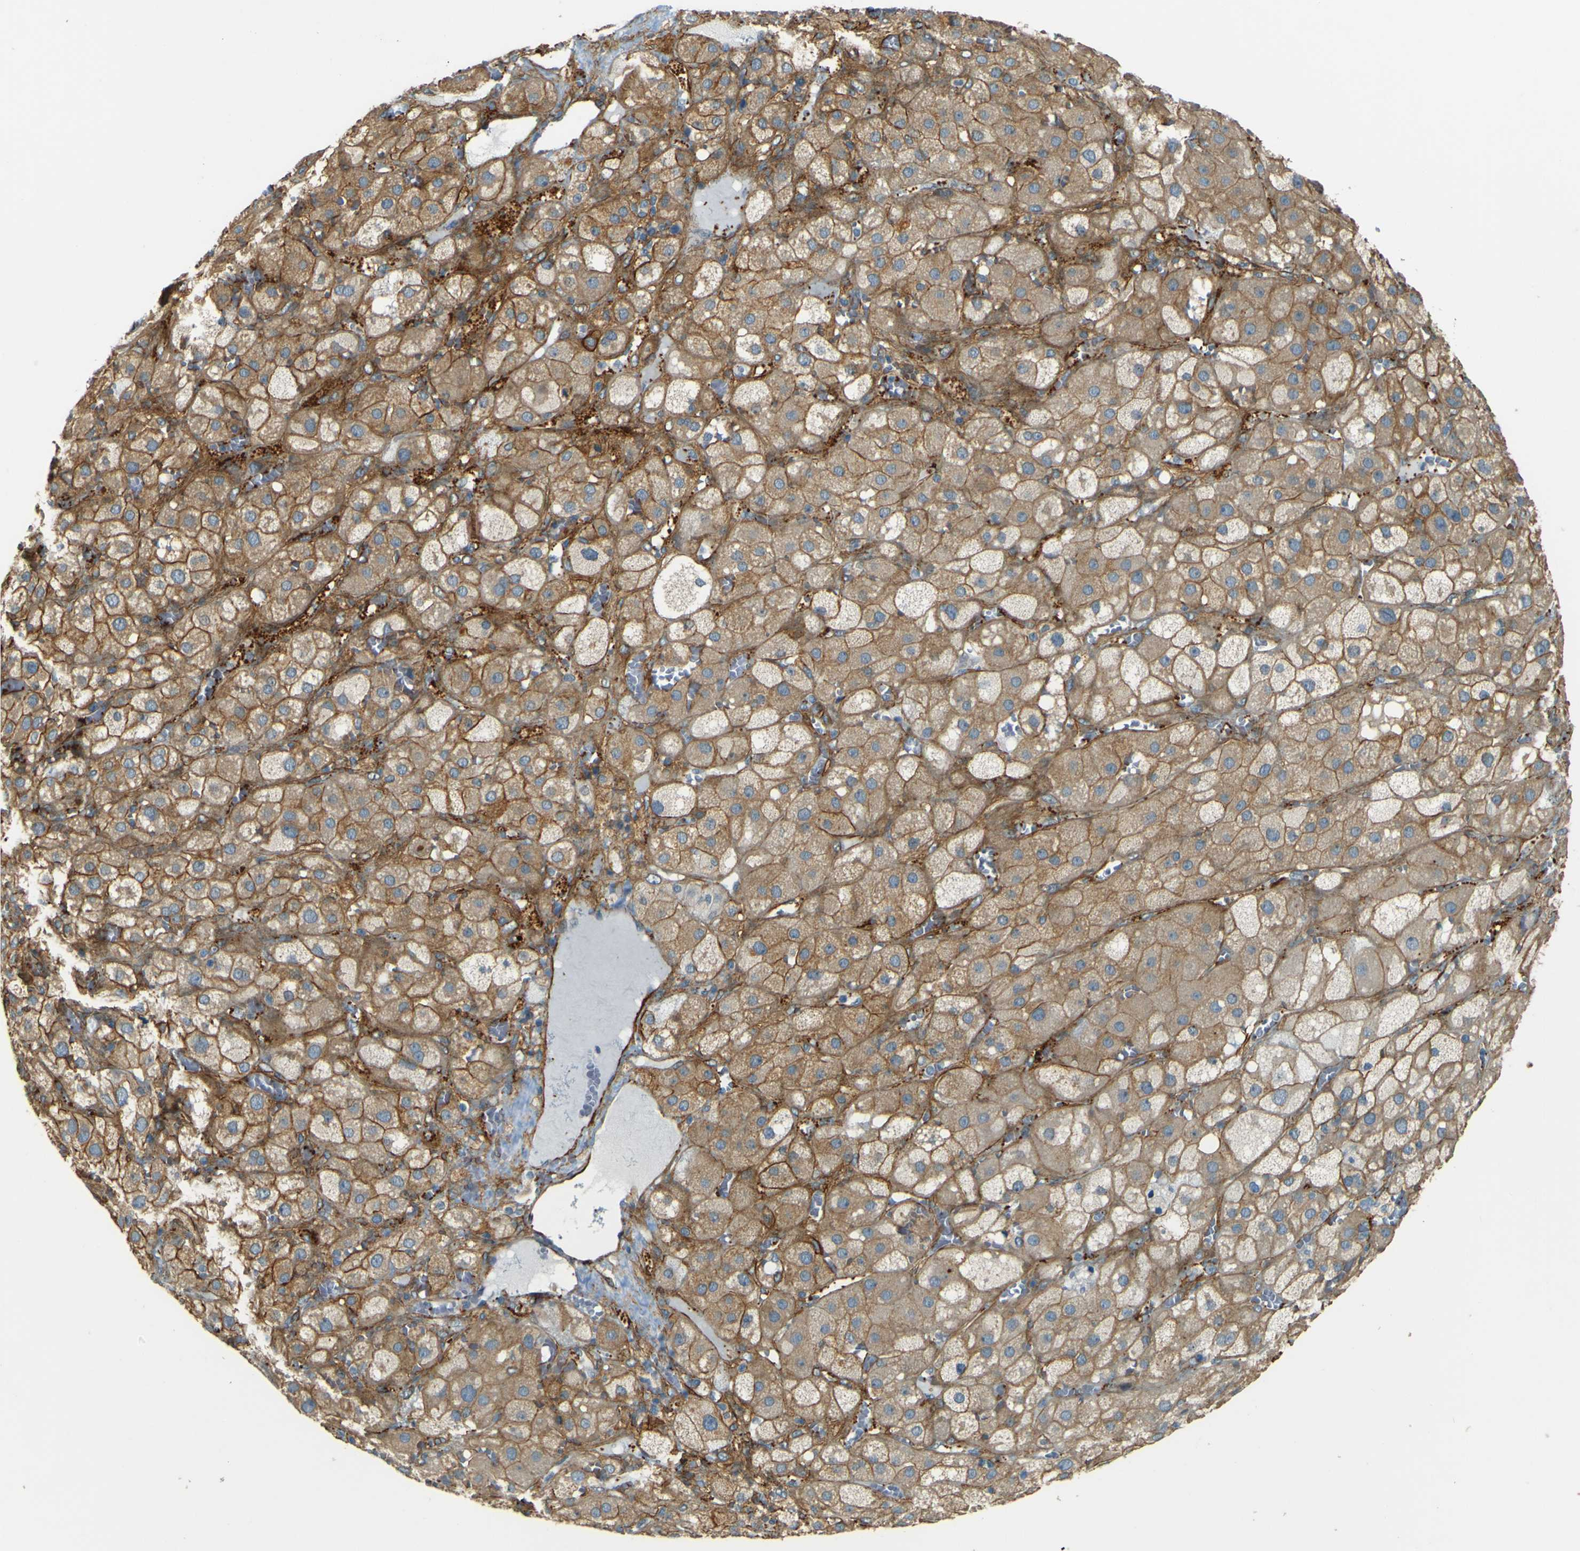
{"staining": {"intensity": "moderate", "quantity": ">75%", "location": "cytoplasmic/membranous"}, "tissue": "adrenal gland", "cell_type": "Glandular cells", "image_type": "normal", "snomed": [{"axis": "morphology", "description": "Normal tissue, NOS"}, {"axis": "topography", "description": "Adrenal gland"}], "caption": "Immunohistochemical staining of benign human adrenal gland exhibits >75% levels of moderate cytoplasmic/membranous protein staining in about >75% of glandular cells. (brown staining indicates protein expression, while blue staining denotes nuclei).", "gene": "NEXN", "patient": {"sex": "female", "age": 47}}